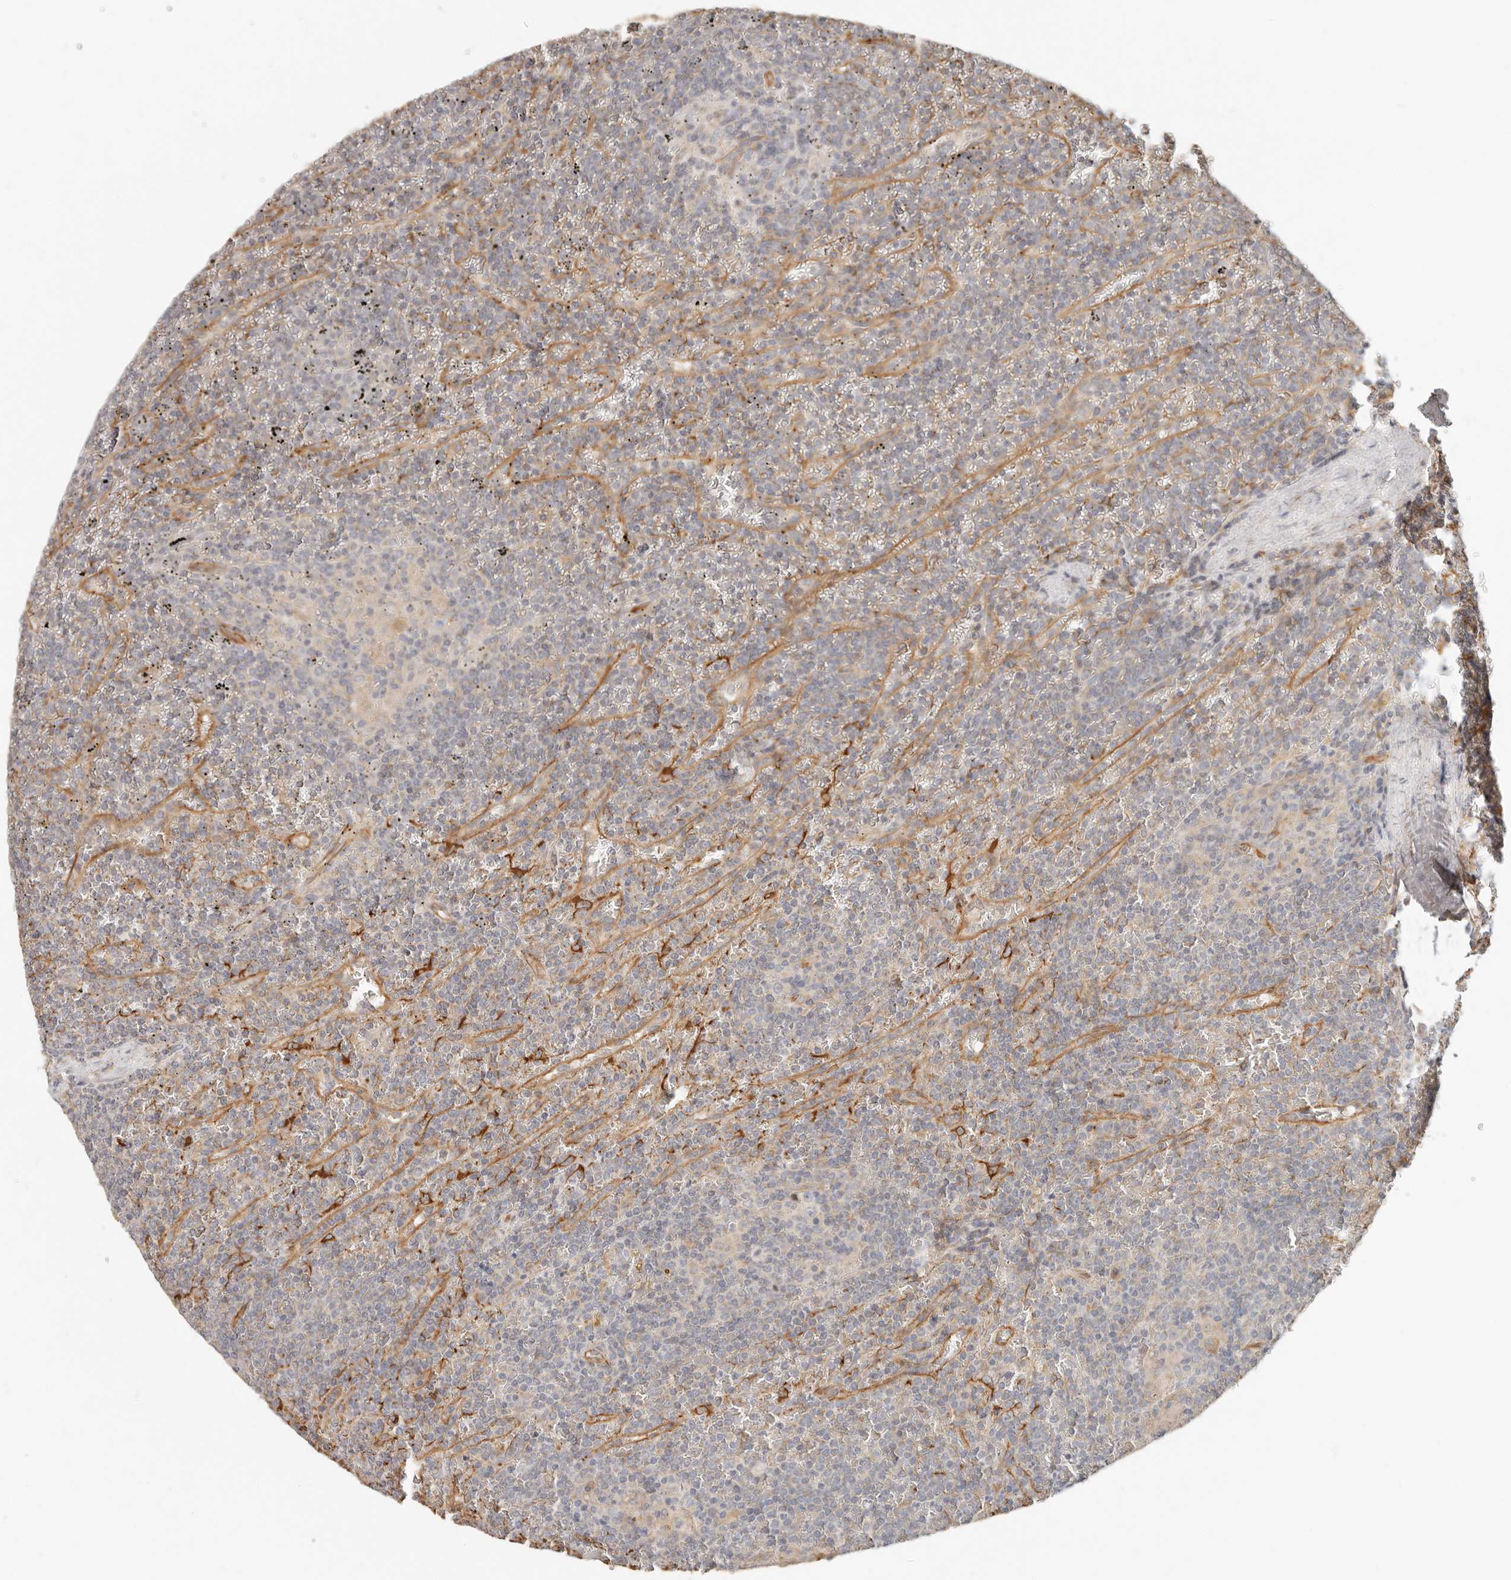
{"staining": {"intensity": "negative", "quantity": "none", "location": "none"}, "tissue": "lymphoma", "cell_type": "Tumor cells", "image_type": "cancer", "snomed": [{"axis": "morphology", "description": "Malignant lymphoma, non-Hodgkin's type, Low grade"}, {"axis": "topography", "description": "Spleen"}], "caption": "Tumor cells are negative for brown protein staining in lymphoma. (DAB (3,3'-diaminobenzidine) immunohistochemistry with hematoxylin counter stain).", "gene": "SPRING1", "patient": {"sex": "female", "age": 19}}